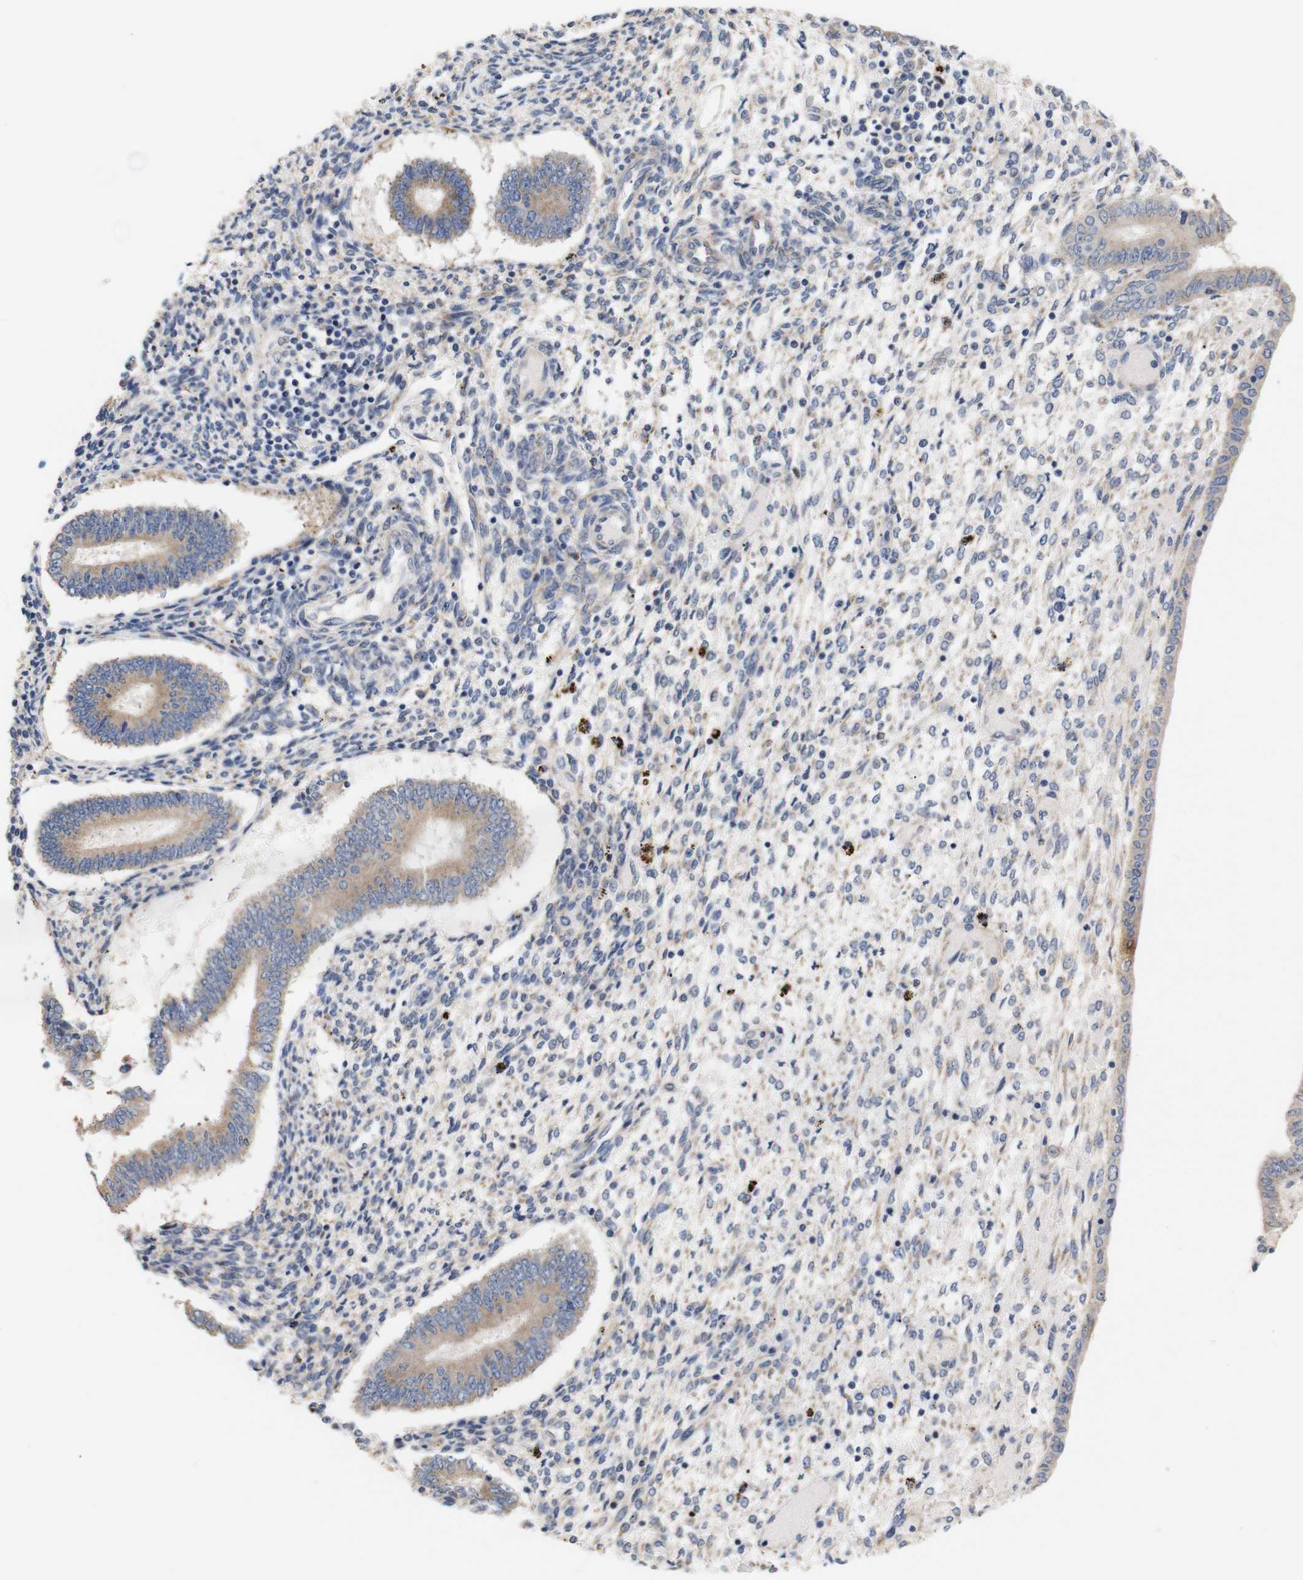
{"staining": {"intensity": "weak", "quantity": "<25%", "location": "cytoplasmic/membranous"}, "tissue": "endometrium", "cell_type": "Cells in endometrial stroma", "image_type": "normal", "snomed": [{"axis": "morphology", "description": "Normal tissue, NOS"}, {"axis": "topography", "description": "Endometrium"}], "caption": "Immunohistochemistry photomicrograph of benign endometrium: human endometrium stained with DAB reveals no significant protein staining in cells in endometrial stroma. The staining was performed using DAB to visualize the protein expression in brown, while the nuclei were stained in blue with hematoxylin (Magnification: 20x).", "gene": "TRIM5", "patient": {"sex": "female", "age": 42}}